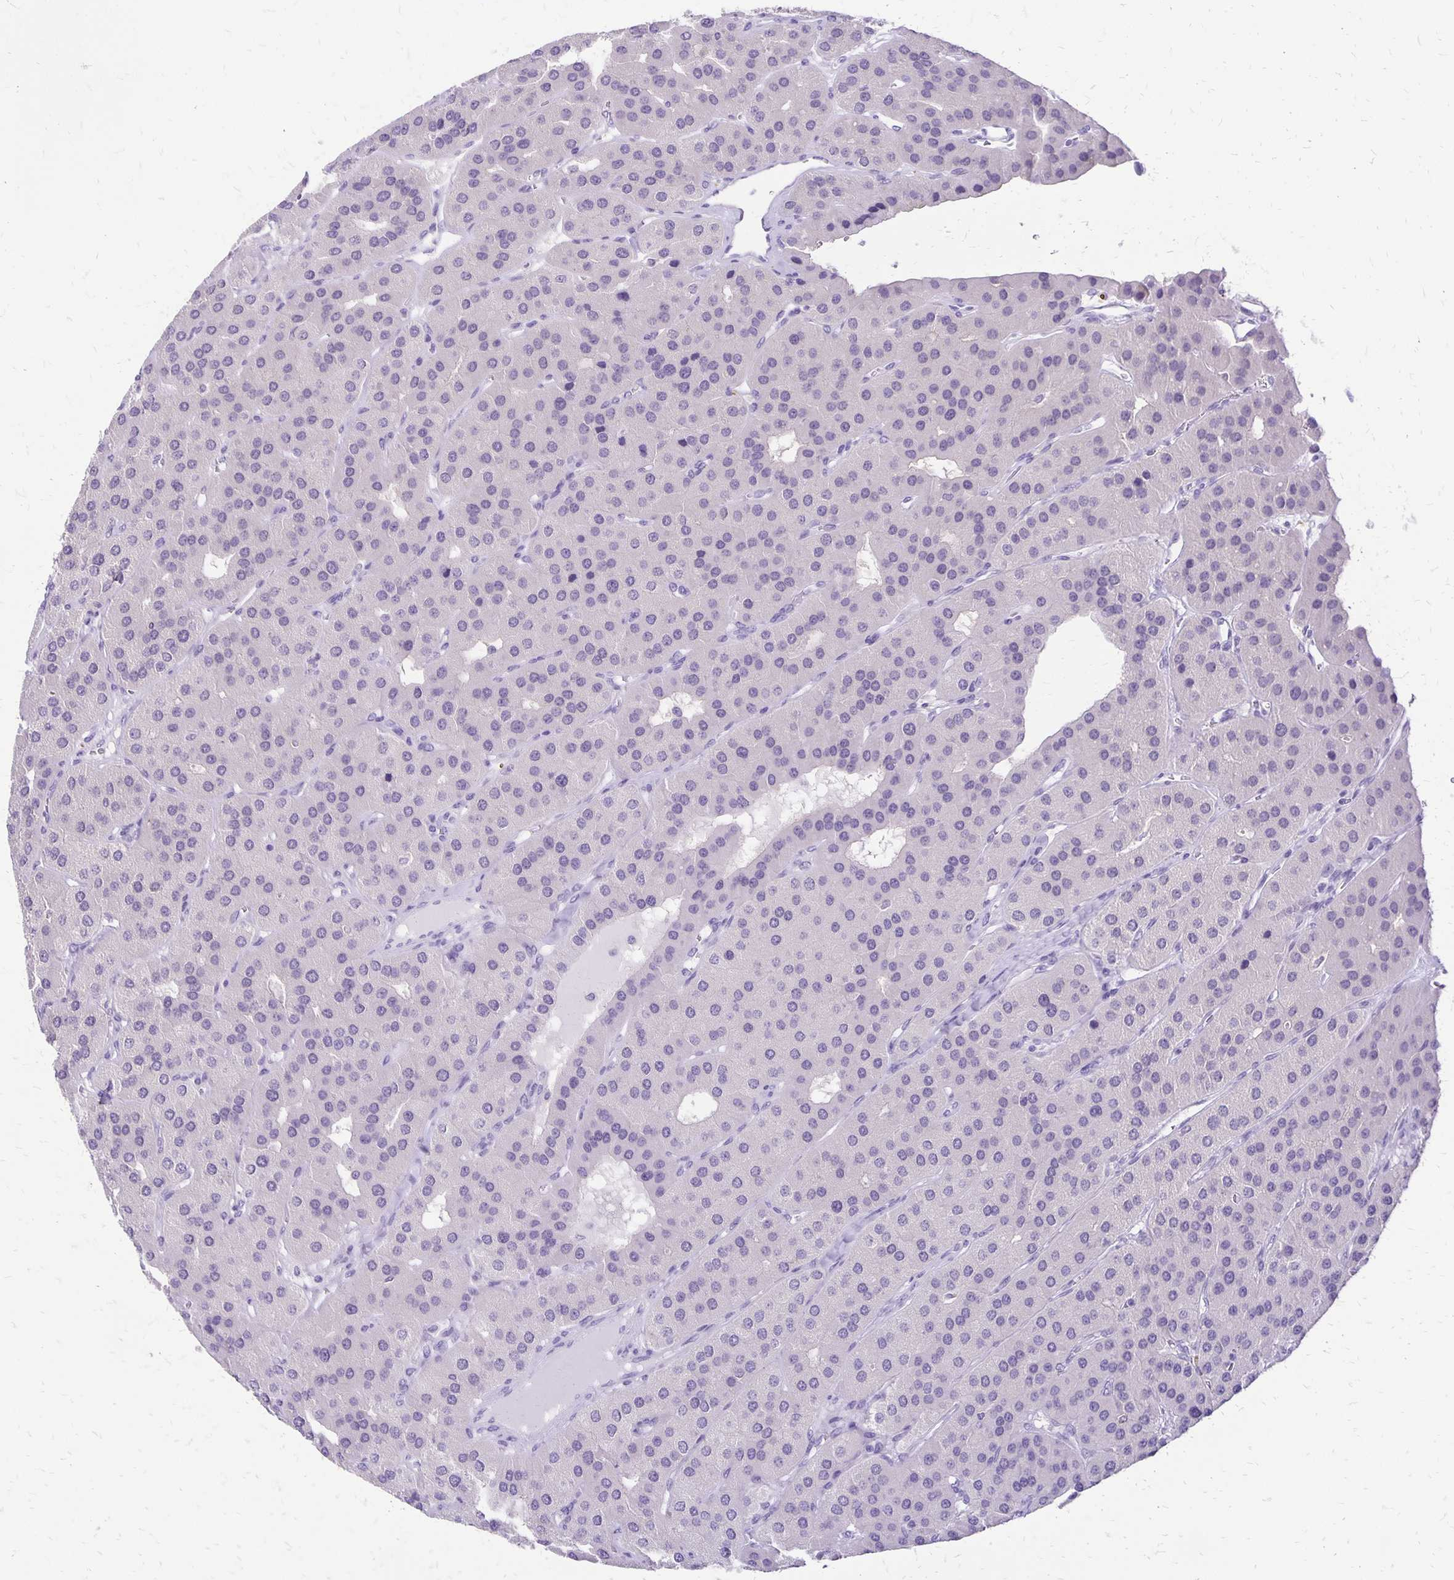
{"staining": {"intensity": "negative", "quantity": "none", "location": "none"}, "tissue": "parathyroid gland", "cell_type": "Glandular cells", "image_type": "normal", "snomed": [{"axis": "morphology", "description": "Normal tissue, NOS"}, {"axis": "morphology", "description": "Adenoma, NOS"}, {"axis": "topography", "description": "Parathyroid gland"}], "caption": "There is no significant expression in glandular cells of parathyroid gland. (DAB immunohistochemistry (IHC) visualized using brightfield microscopy, high magnification).", "gene": "ANKRD45", "patient": {"sex": "female", "age": 86}}